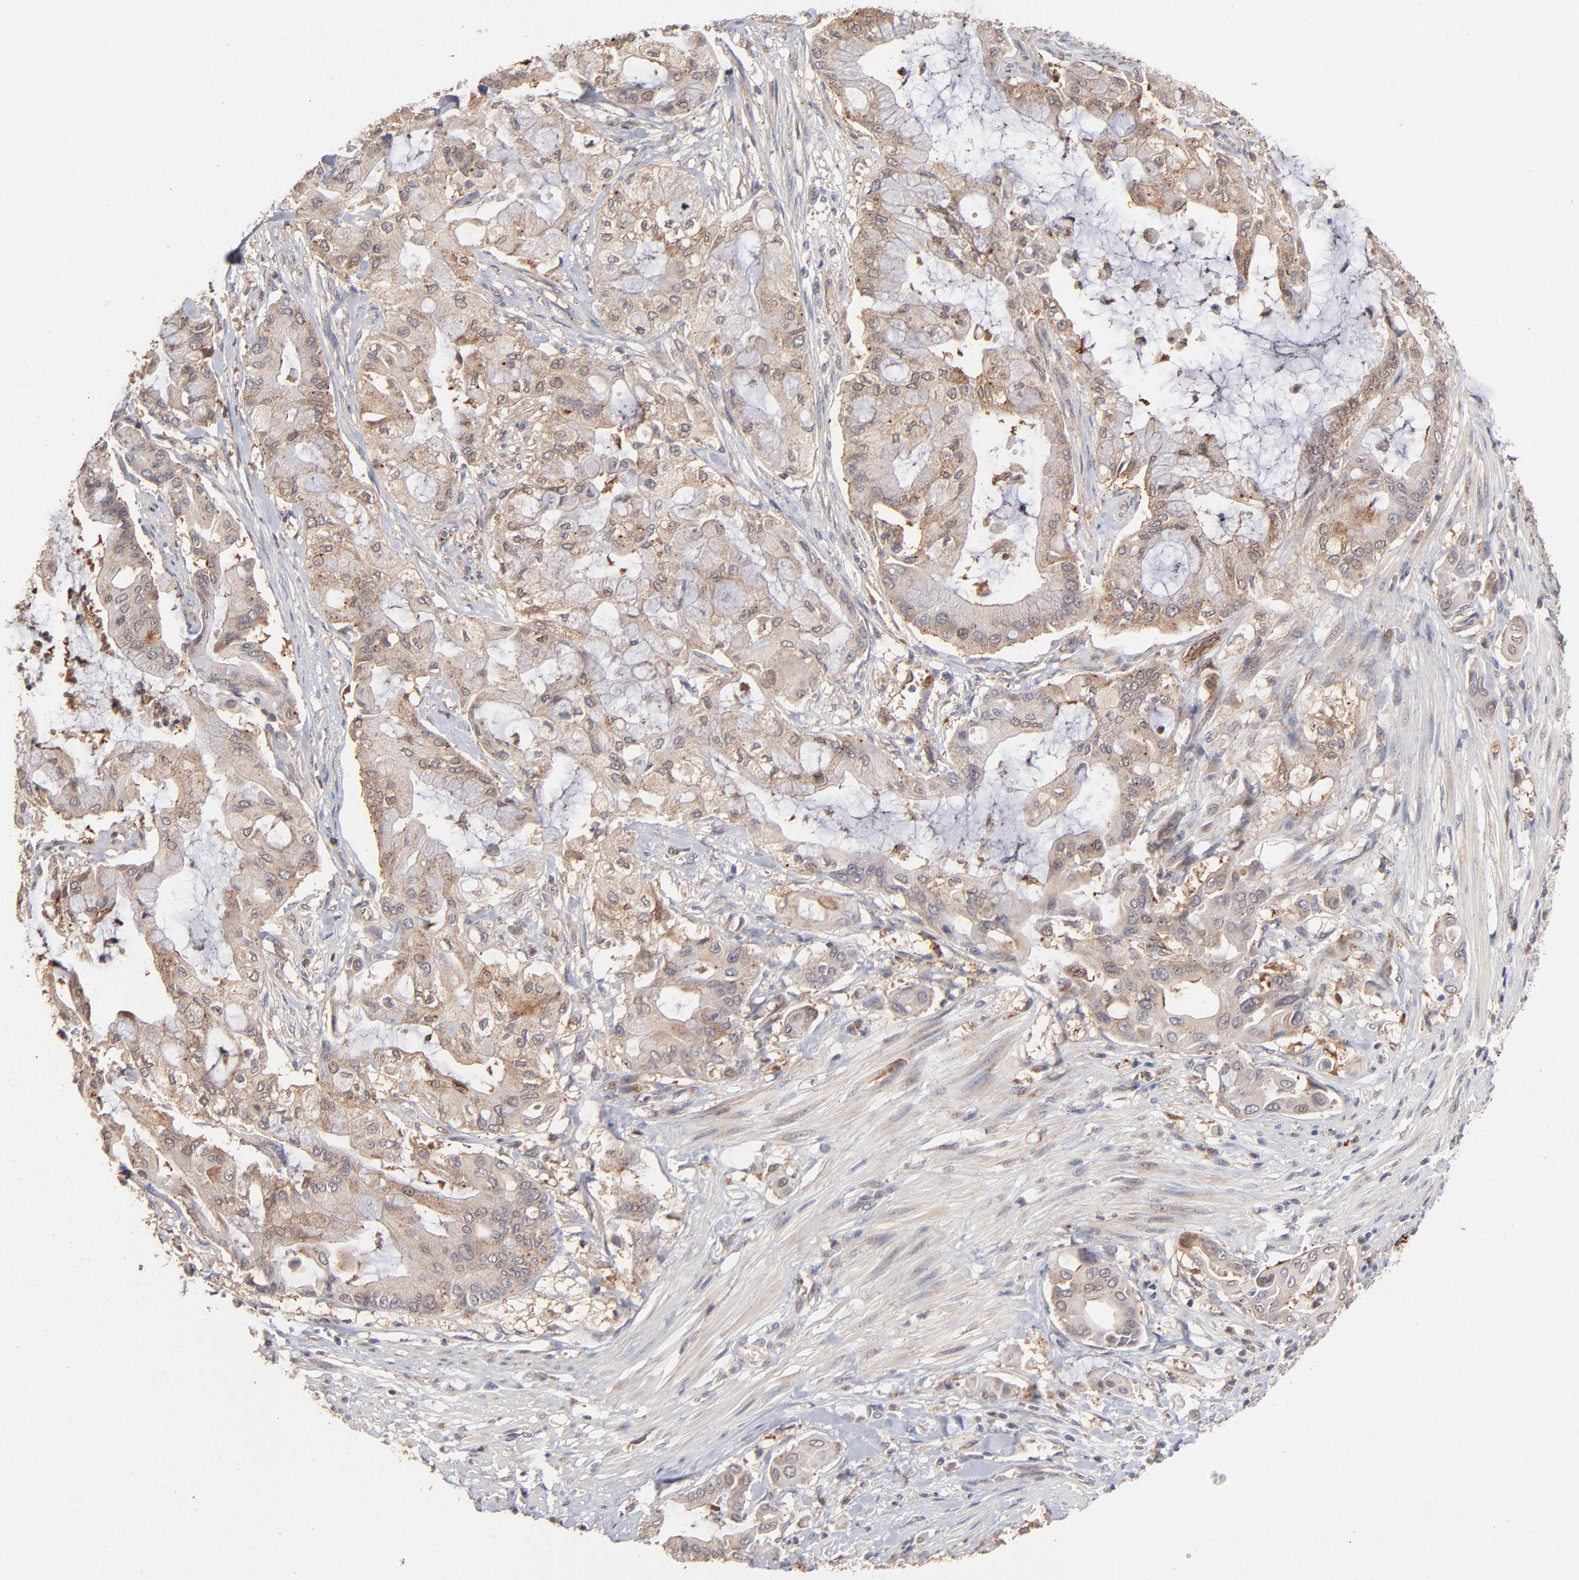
{"staining": {"intensity": "weak", "quantity": ">75%", "location": "cytoplasmic/membranous"}, "tissue": "pancreatic cancer", "cell_type": "Tumor cells", "image_type": "cancer", "snomed": [{"axis": "morphology", "description": "Adenocarcinoma, NOS"}, {"axis": "morphology", "description": "Adenocarcinoma, metastatic, NOS"}, {"axis": "topography", "description": "Lymph node"}, {"axis": "topography", "description": "Pancreas"}, {"axis": "topography", "description": "Duodenum"}], "caption": "IHC (DAB) staining of human metastatic adenocarcinoma (pancreatic) exhibits weak cytoplasmic/membranous protein positivity in approximately >75% of tumor cells. The staining was performed using DAB (3,3'-diaminobenzidine), with brown indicating positive protein expression. Nuclei are stained blue with hematoxylin.", "gene": "IVNS1ABP", "patient": {"sex": "female", "age": 64}}